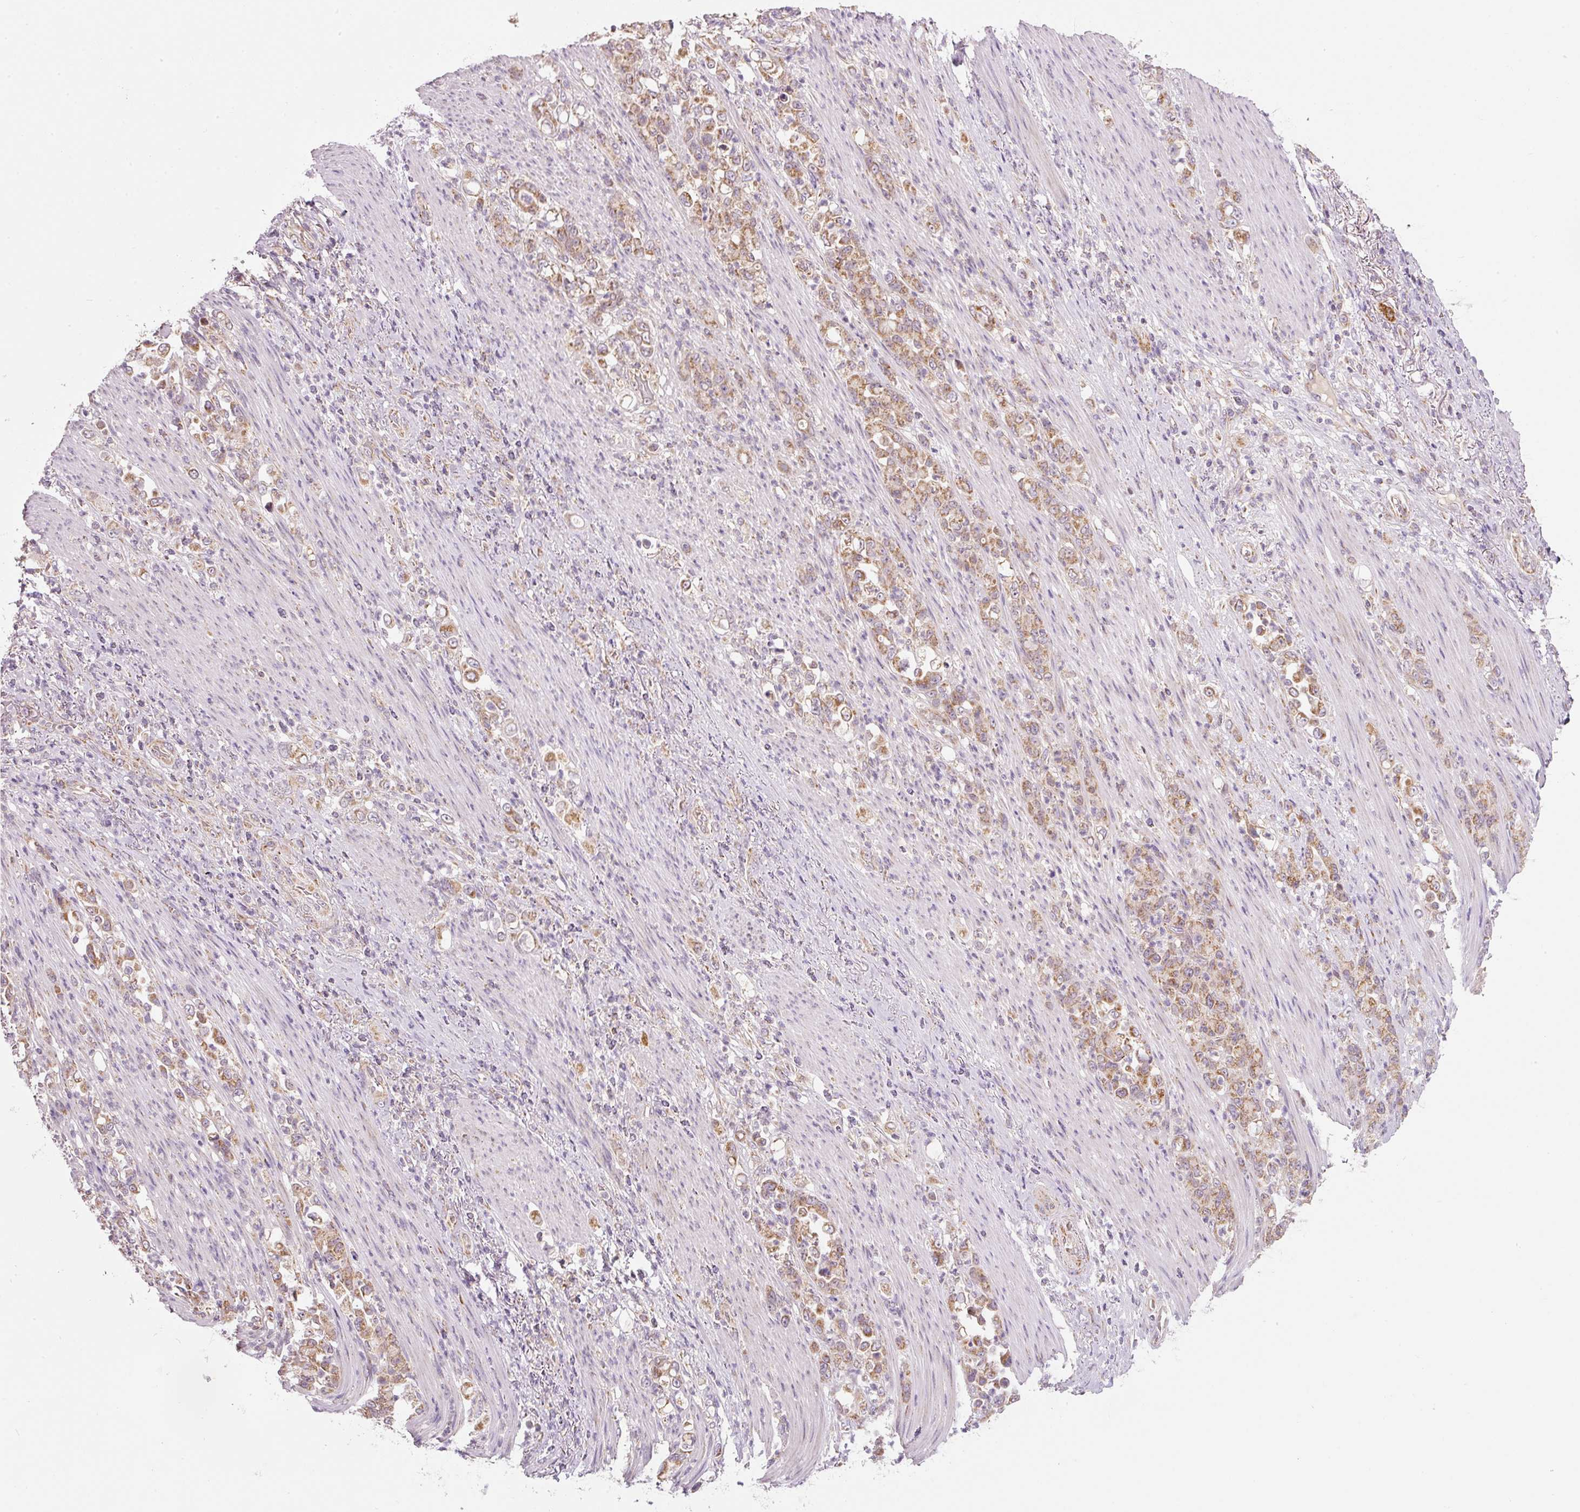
{"staining": {"intensity": "moderate", "quantity": ">75%", "location": "cytoplasmic/membranous"}, "tissue": "stomach cancer", "cell_type": "Tumor cells", "image_type": "cancer", "snomed": [{"axis": "morphology", "description": "Normal tissue, NOS"}, {"axis": "morphology", "description": "Adenocarcinoma, NOS"}, {"axis": "topography", "description": "Stomach"}], "caption": "Immunohistochemistry photomicrograph of human stomach adenocarcinoma stained for a protein (brown), which displays medium levels of moderate cytoplasmic/membranous expression in about >75% of tumor cells.", "gene": "FAM78B", "patient": {"sex": "female", "age": 79}}